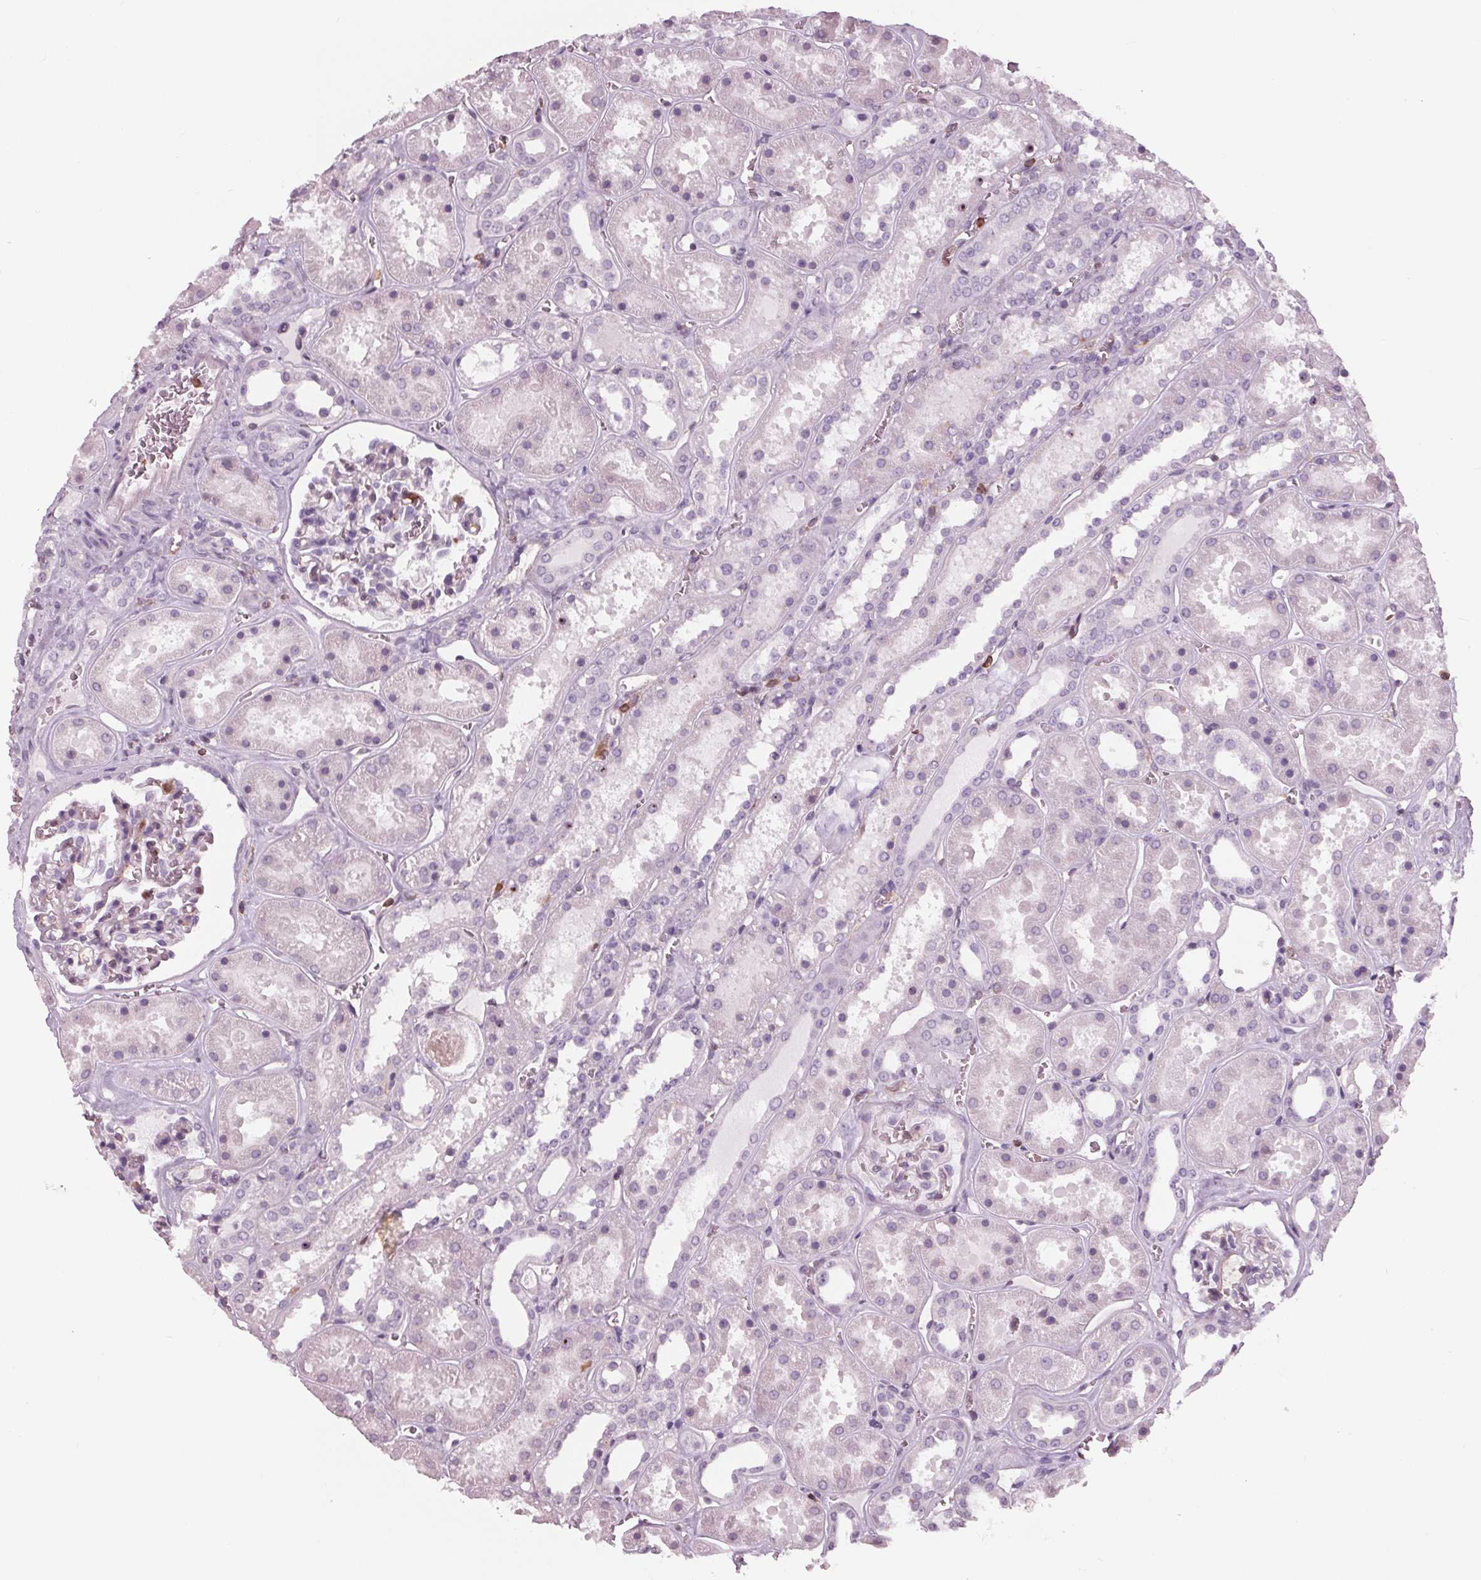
{"staining": {"intensity": "negative", "quantity": "none", "location": "none"}, "tissue": "kidney", "cell_type": "Cells in glomeruli", "image_type": "normal", "snomed": [{"axis": "morphology", "description": "Normal tissue, NOS"}, {"axis": "topography", "description": "Kidney"}], "caption": "Kidney stained for a protein using immunohistochemistry (IHC) demonstrates no expression cells in glomeruli.", "gene": "ARHGAP25", "patient": {"sex": "female", "age": 41}}